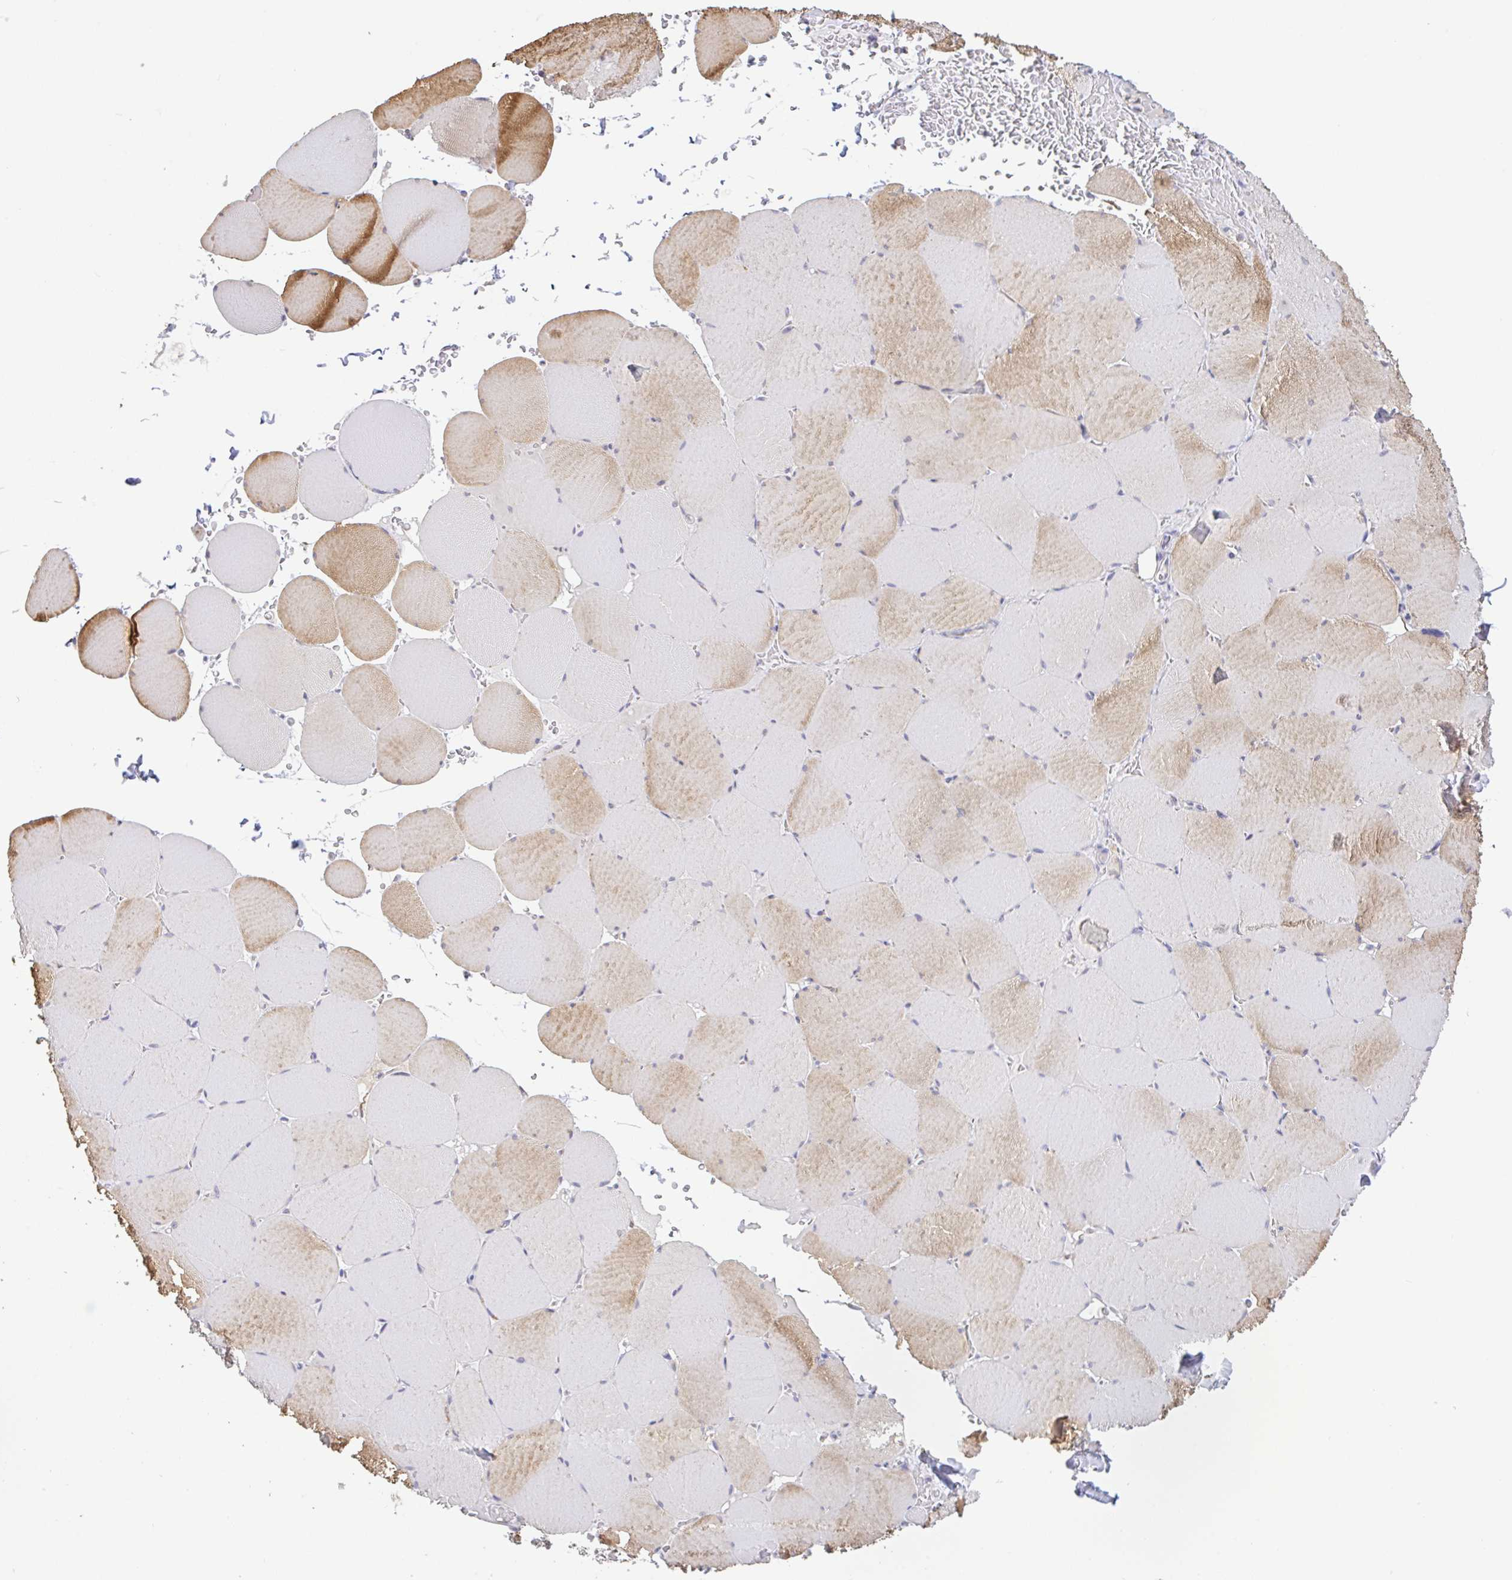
{"staining": {"intensity": "moderate", "quantity": "25%-75%", "location": "cytoplasmic/membranous"}, "tissue": "skeletal muscle", "cell_type": "Myocytes", "image_type": "normal", "snomed": [{"axis": "morphology", "description": "Normal tissue, NOS"}, {"axis": "topography", "description": "Skeletal muscle"}, {"axis": "topography", "description": "Head-Neck"}], "caption": "Skeletal muscle stained with IHC shows moderate cytoplasmic/membranous expression in about 25%-75% of myocytes.", "gene": "PLCD4", "patient": {"sex": "male", "age": 66}}